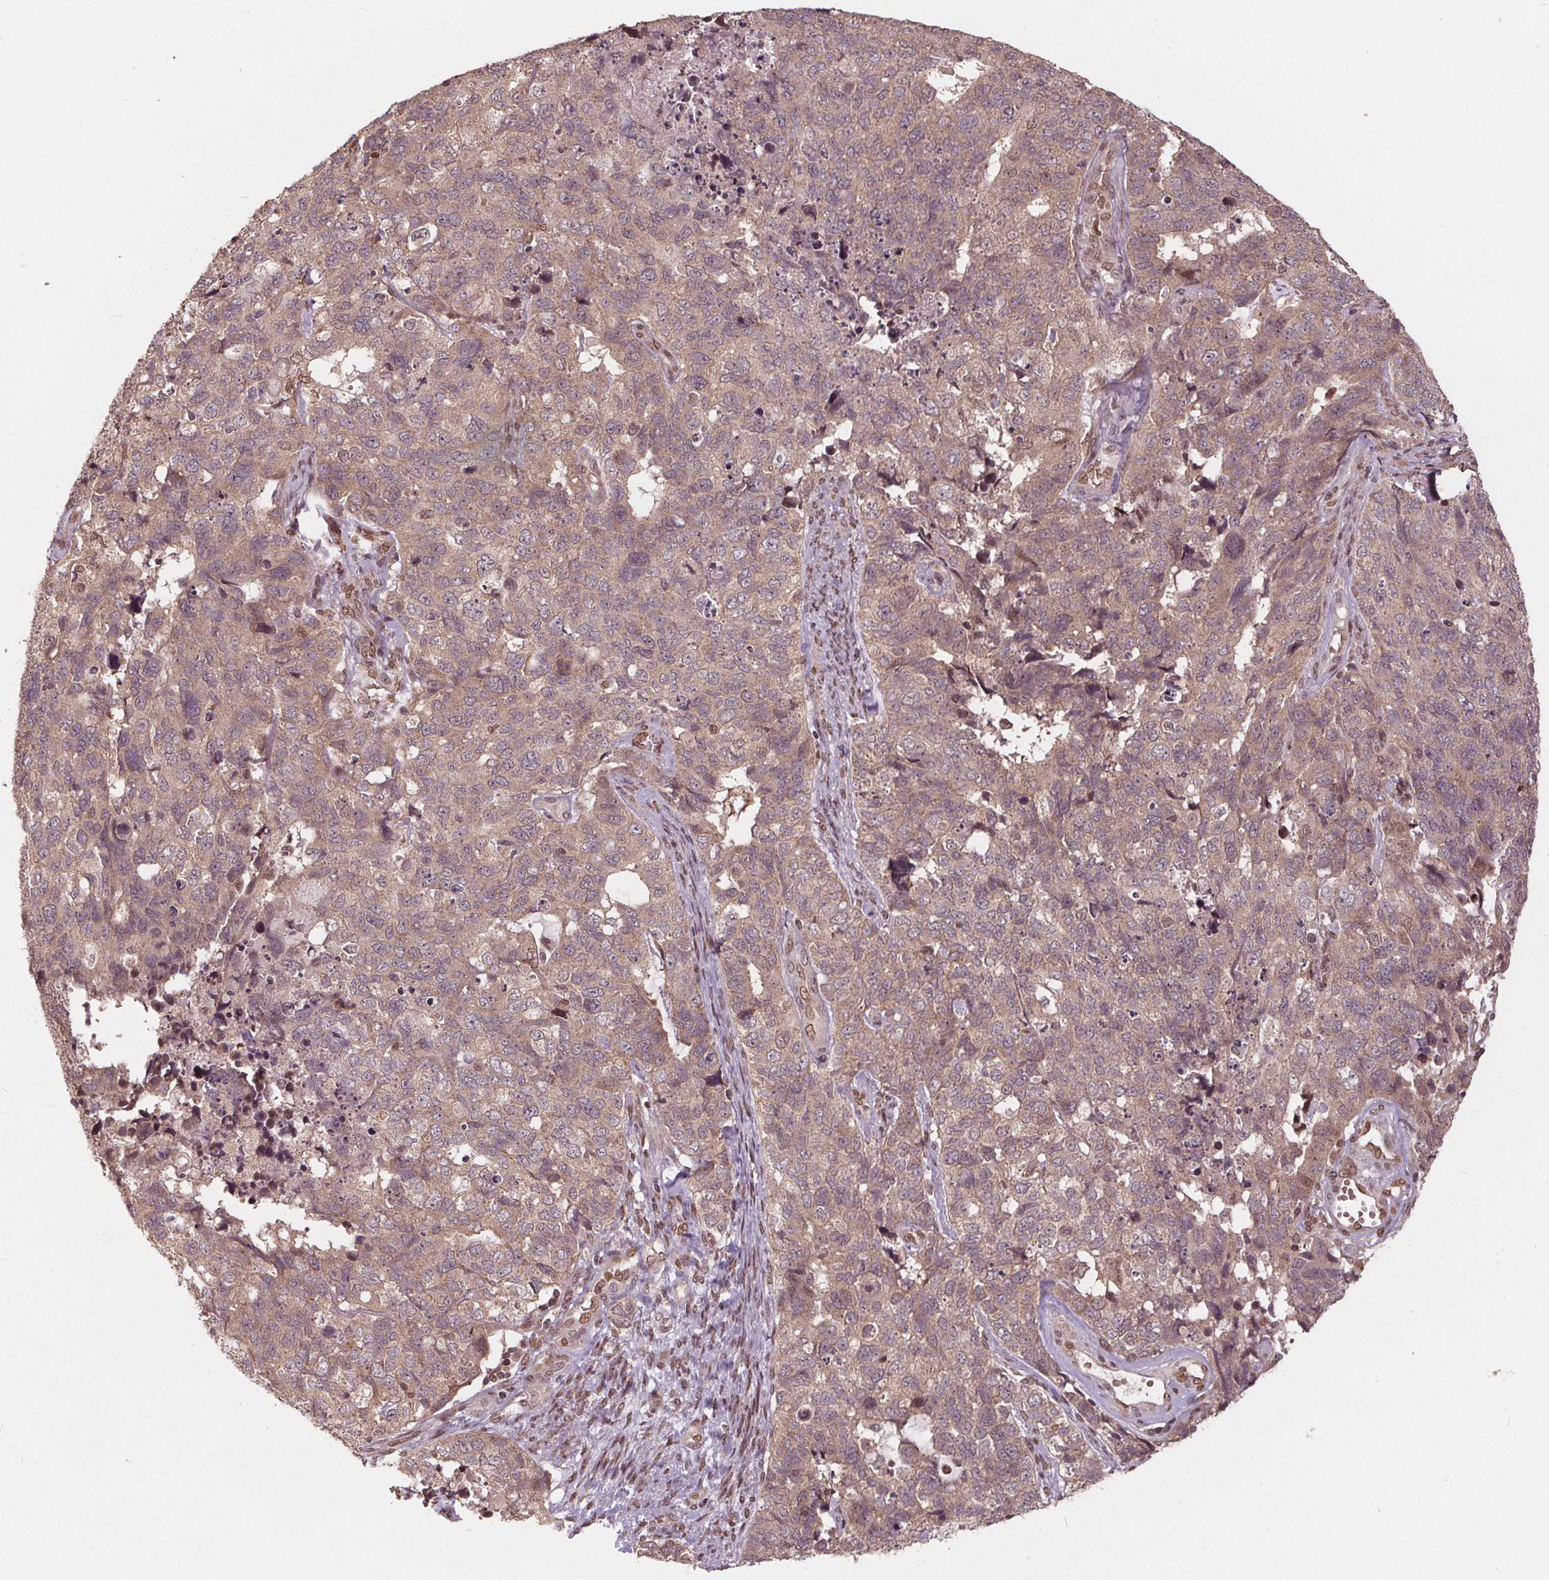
{"staining": {"intensity": "weak", "quantity": ">75%", "location": "cytoplasmic/membranous,nuclear"}, "tissue": "cervical cancer", "cell_type": "Tumor cells", "image_type": "cancer", "snomed": [{"axis": "morphology", "description": "Squamous cell carcinoma, NOS"}, {"axis": "topography", "description": "Cervix"}], "caption": "Immunohistochemical staining of cervical cancer (squamous cell carcinoma) reveals low levels of weak cytoplasmic/membranous and nuclear protein positivity in approximately >75% of tumor cells.", "gene": "HIF1AN", "patient": {"sex": "female", "age": 63}}